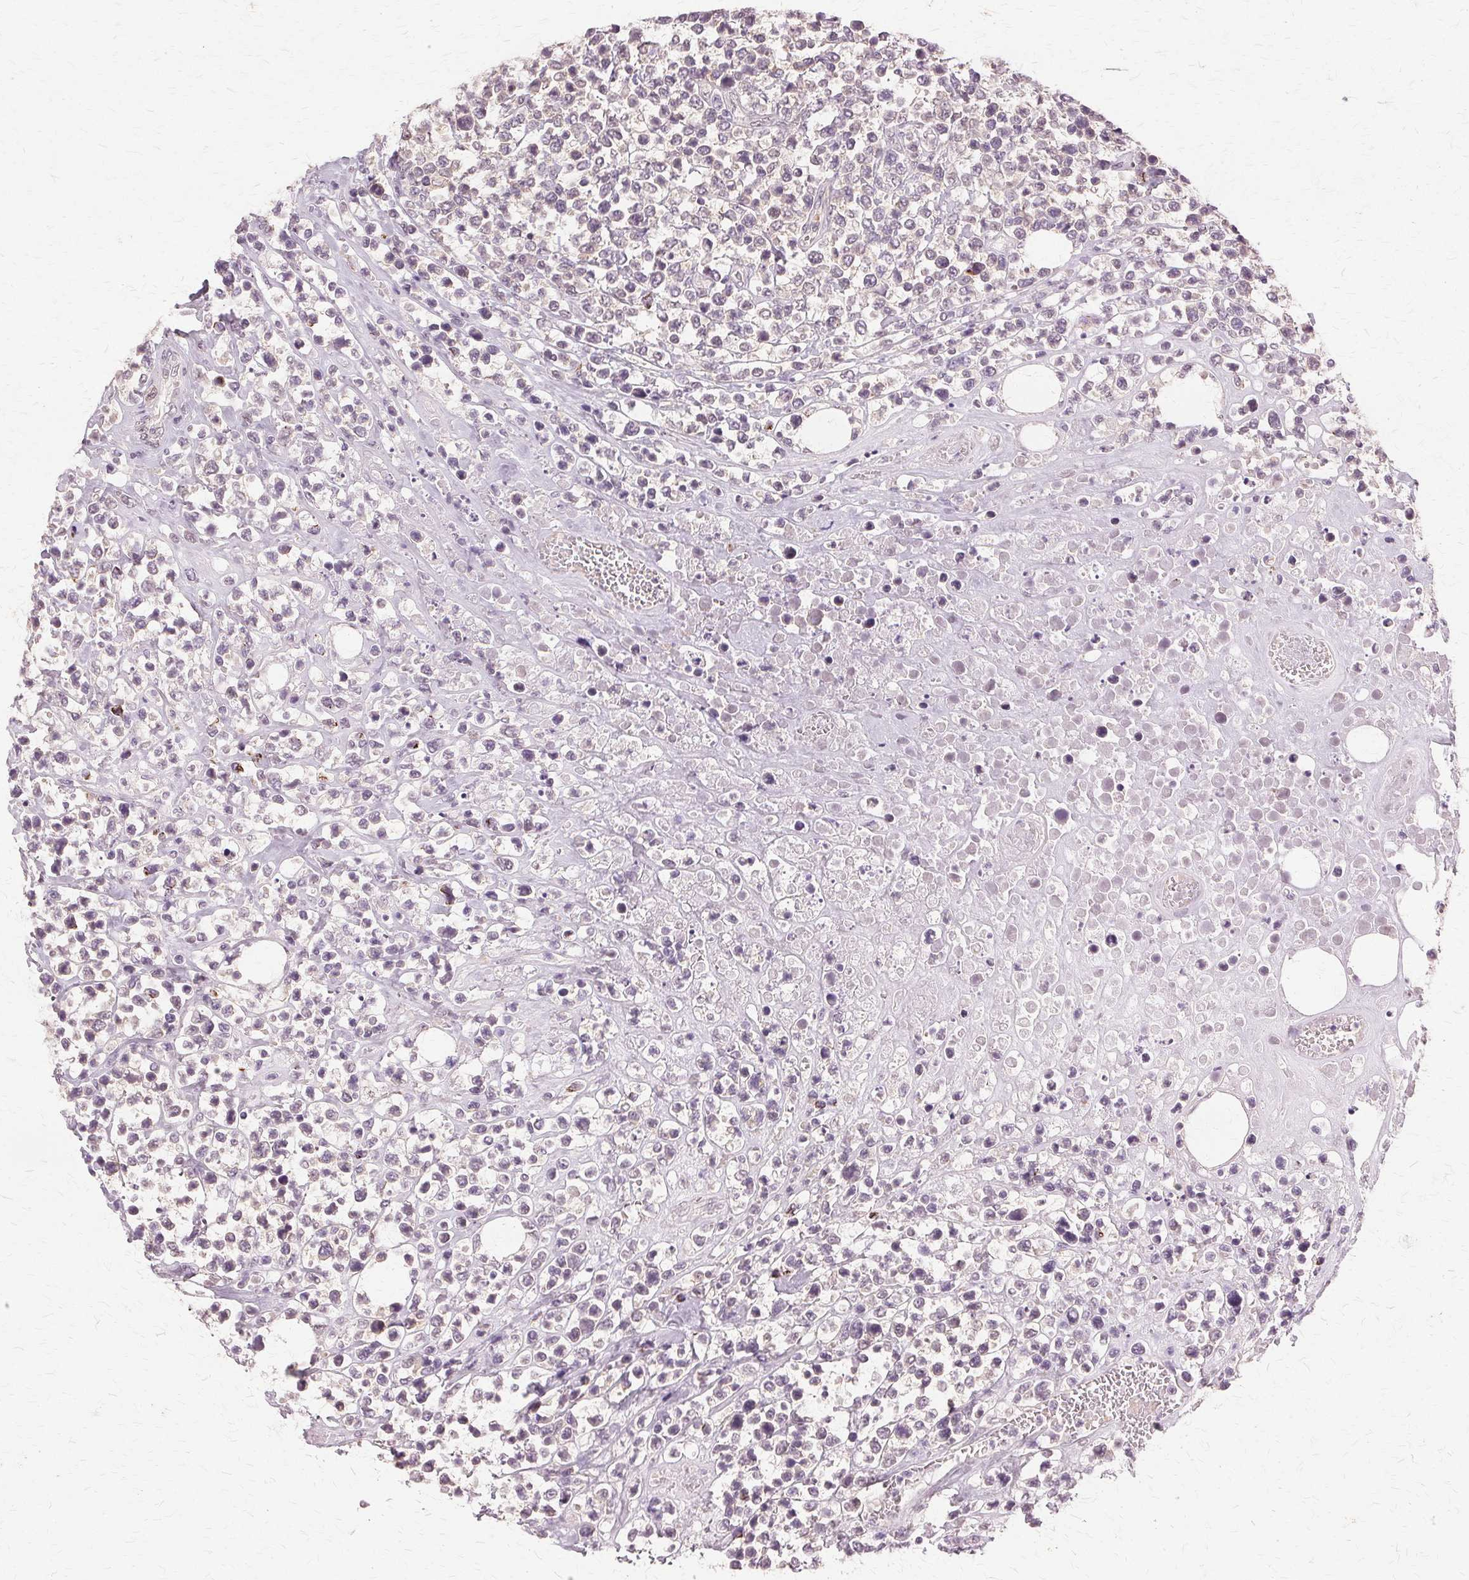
{"staining": {"intensity": "negative", "quantity": "none", "location": "none"}, "tissue": "lymphoma", "cell_type": "Tumor cells", "image_type": "cancer", "snomed": [{"axis": "morphology", "description": "Malignant lymphoma, non-Hodgkin's type, High grade"}, {"axis": "topography", "description": "Soft tissue"}], "caption": "Lymphoma was stained to show a protein in brown. There is no significant expression in tumor cells.", "gene": "PRMT5", "patient": {"sex": "female", "age": 56}}